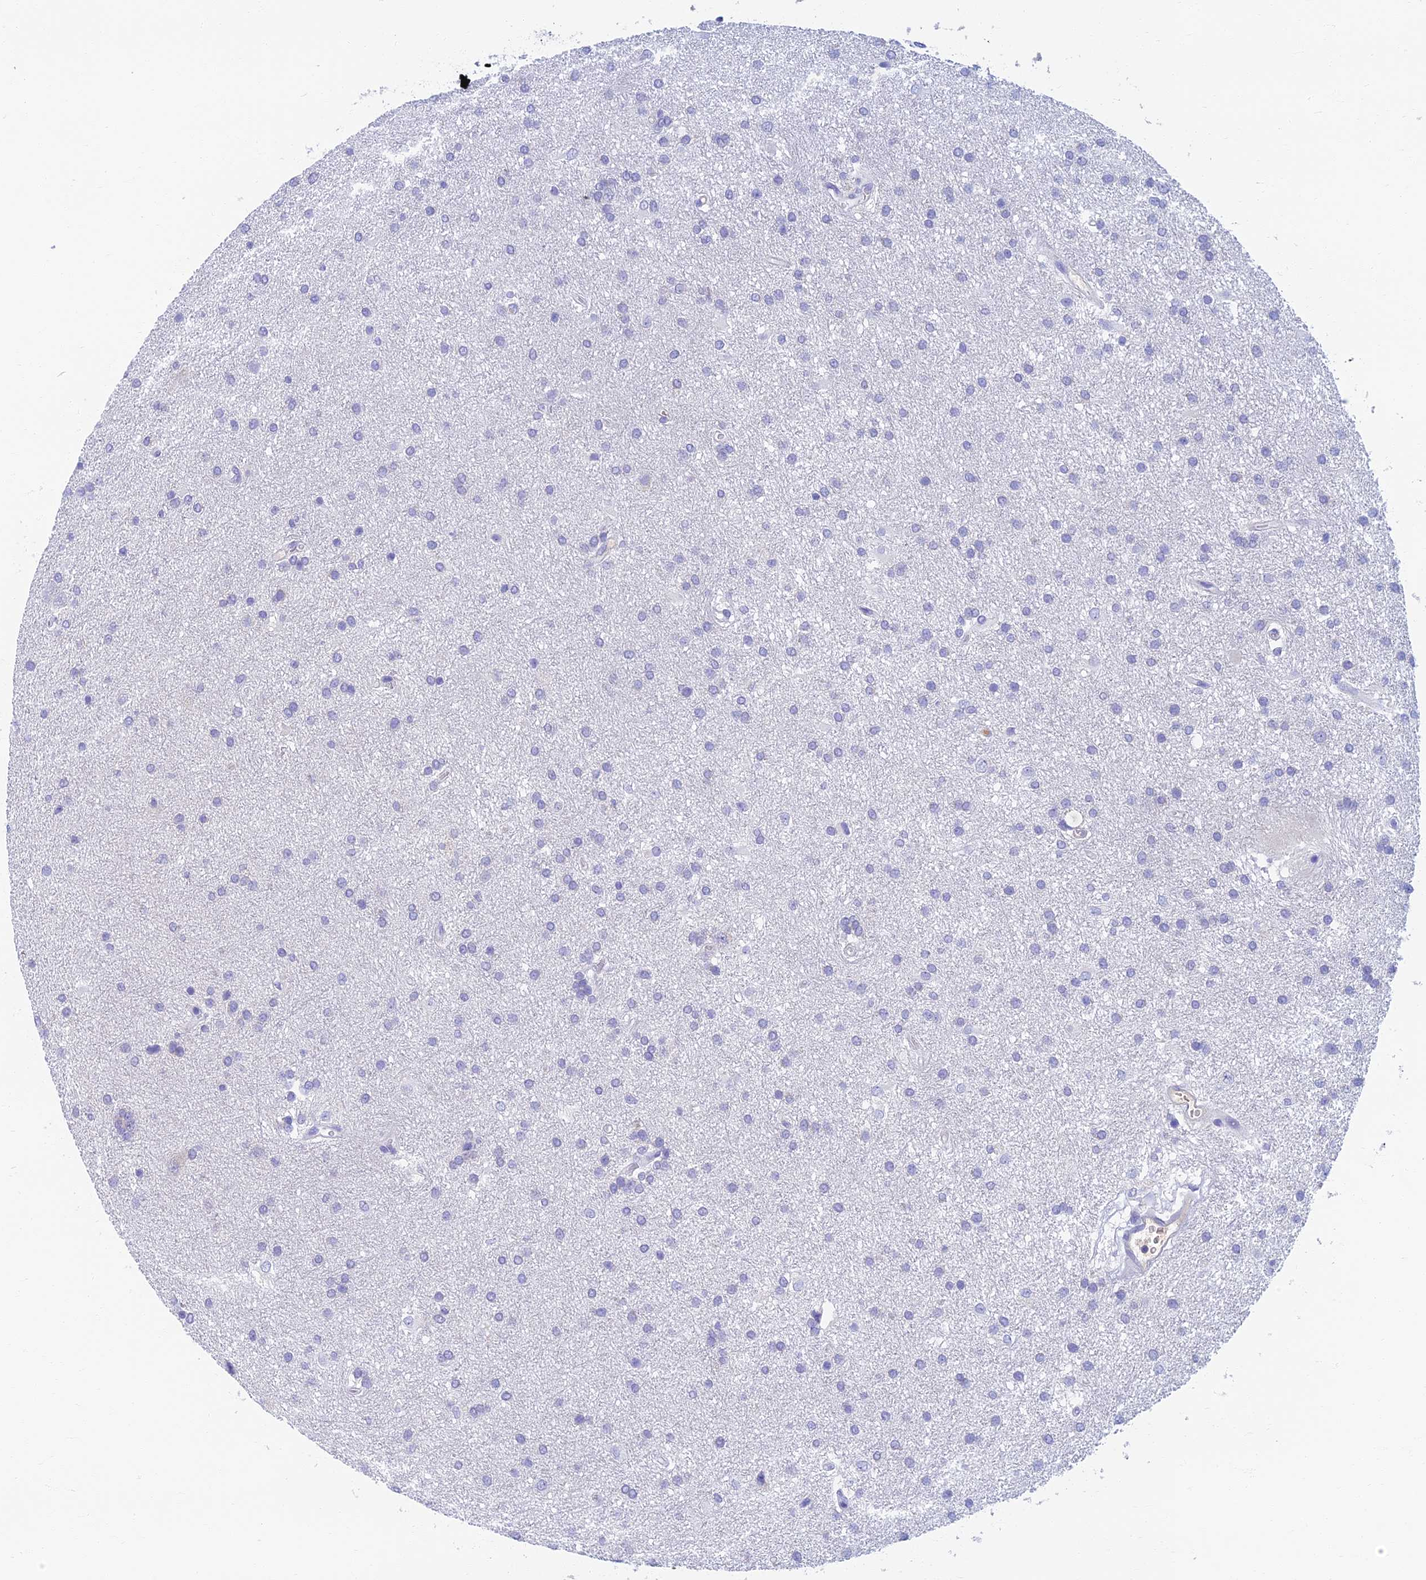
{"staining": {"intensity": "negative", "quantity": "none", "location": "none"}, "tissue": "glioma", "cell_type": "Tumor cells", "image_type": "cancer", "snomed": [{"axis": "morphology", "description": "Glioma, malignant, Low grade"}, {"axis": "topography", "description": "Brain"}], "caption": "DAB immunohistochemical staining of human glioma demonstrates no significant staining in tumor cells.", "gene": "ETFRF1", "patient": {"sex": "male", "age": 66}}